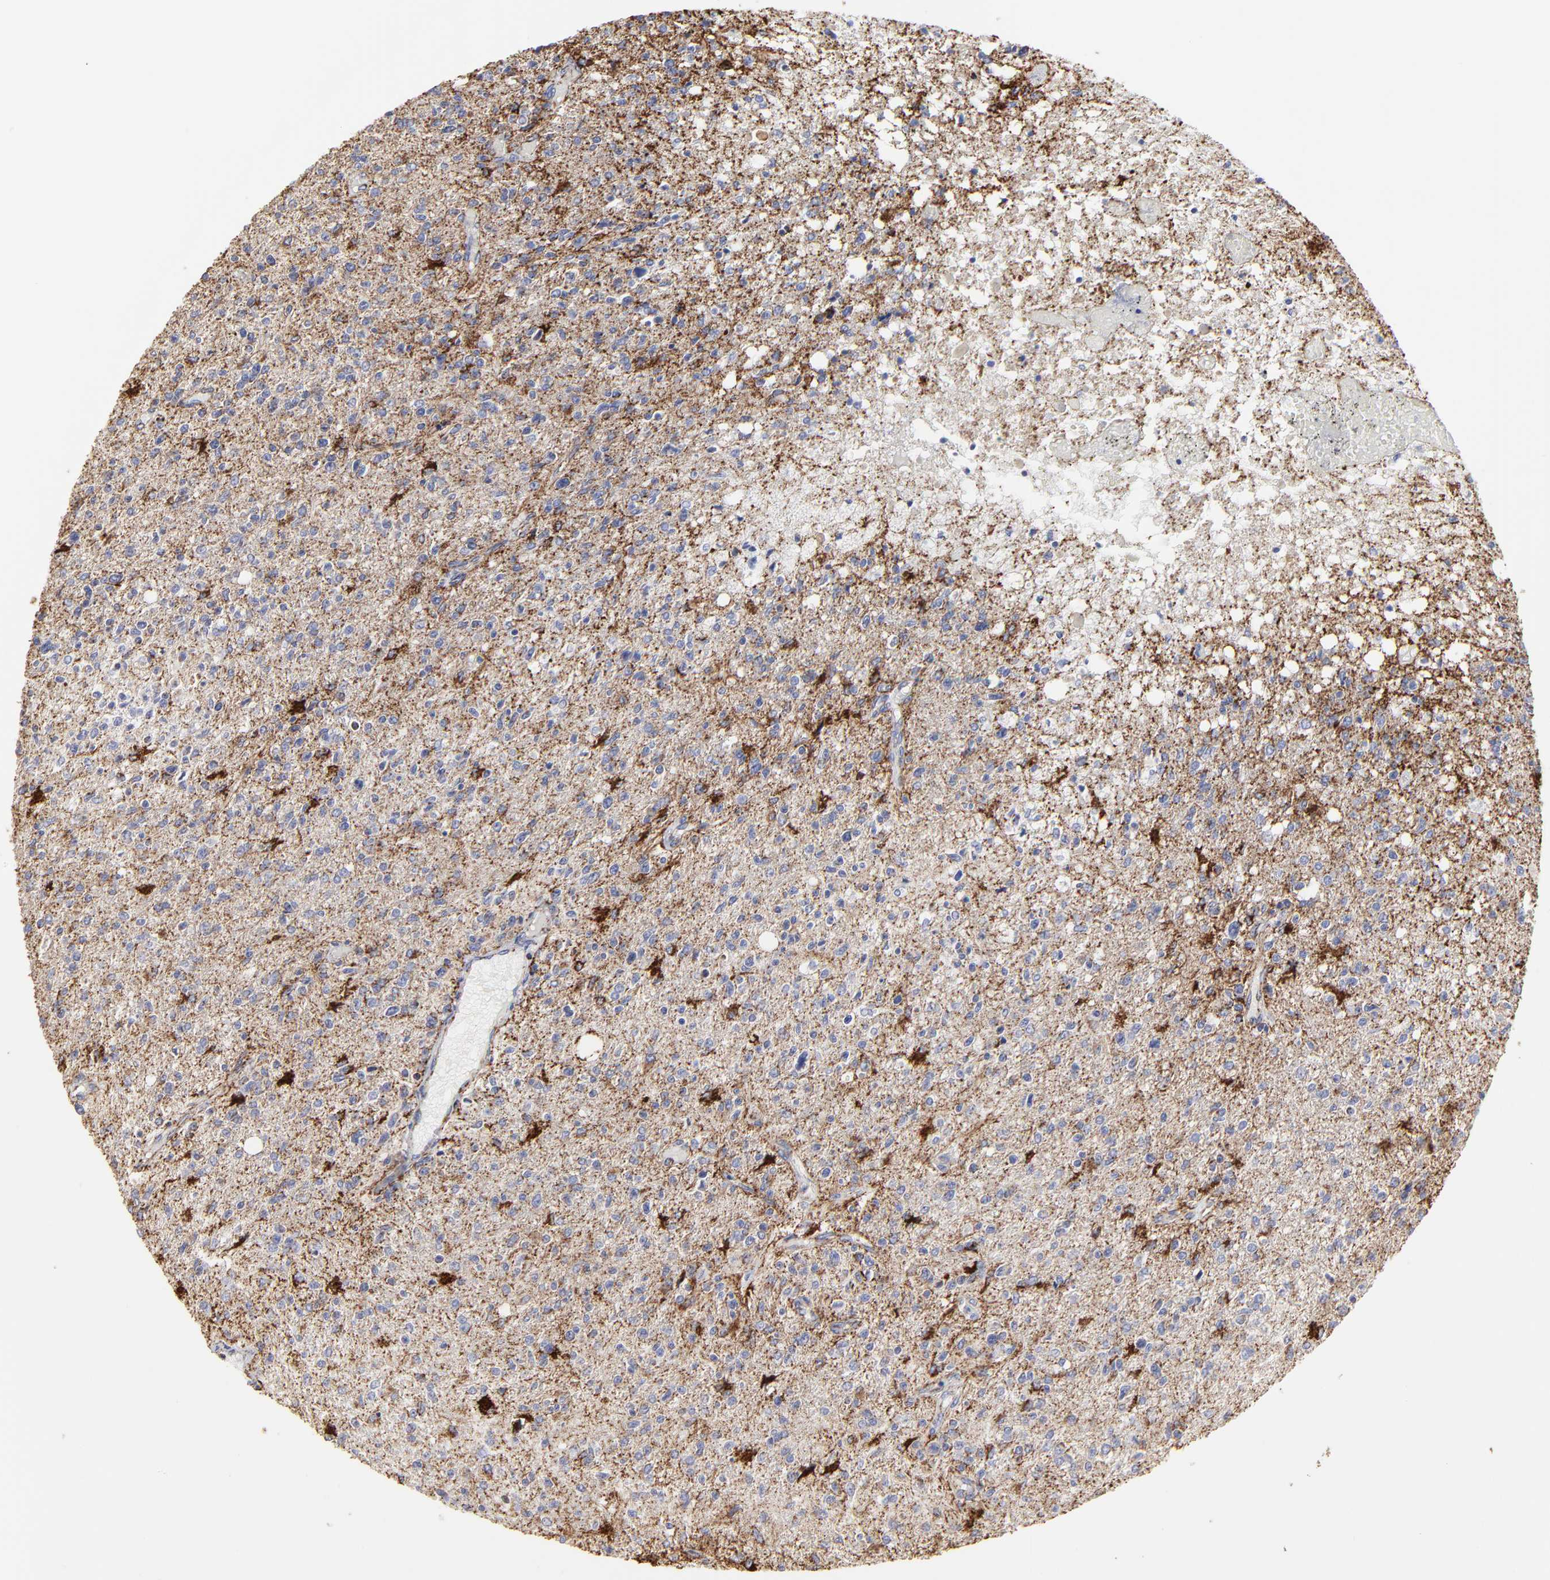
{"staining": {"intensity": "negative", "quantity": "none", "location": "none"}, "tissue": "glioma", "cell_type": "Tumor cells", "image_type": "cancer", "snomed": [{"axis": "morphology", "description": "Glioma, malignant, High grade"}, {"axis": "topography", "description": "Cerebral cortex"}], "caption": "The immunohistochemistry (IHC) histopathology image has no significant expression in tumor cells of high-grade glioma (malignant) tissue.", "gene": "PINK1", "patient": {"sex": "male", "age": 76}}